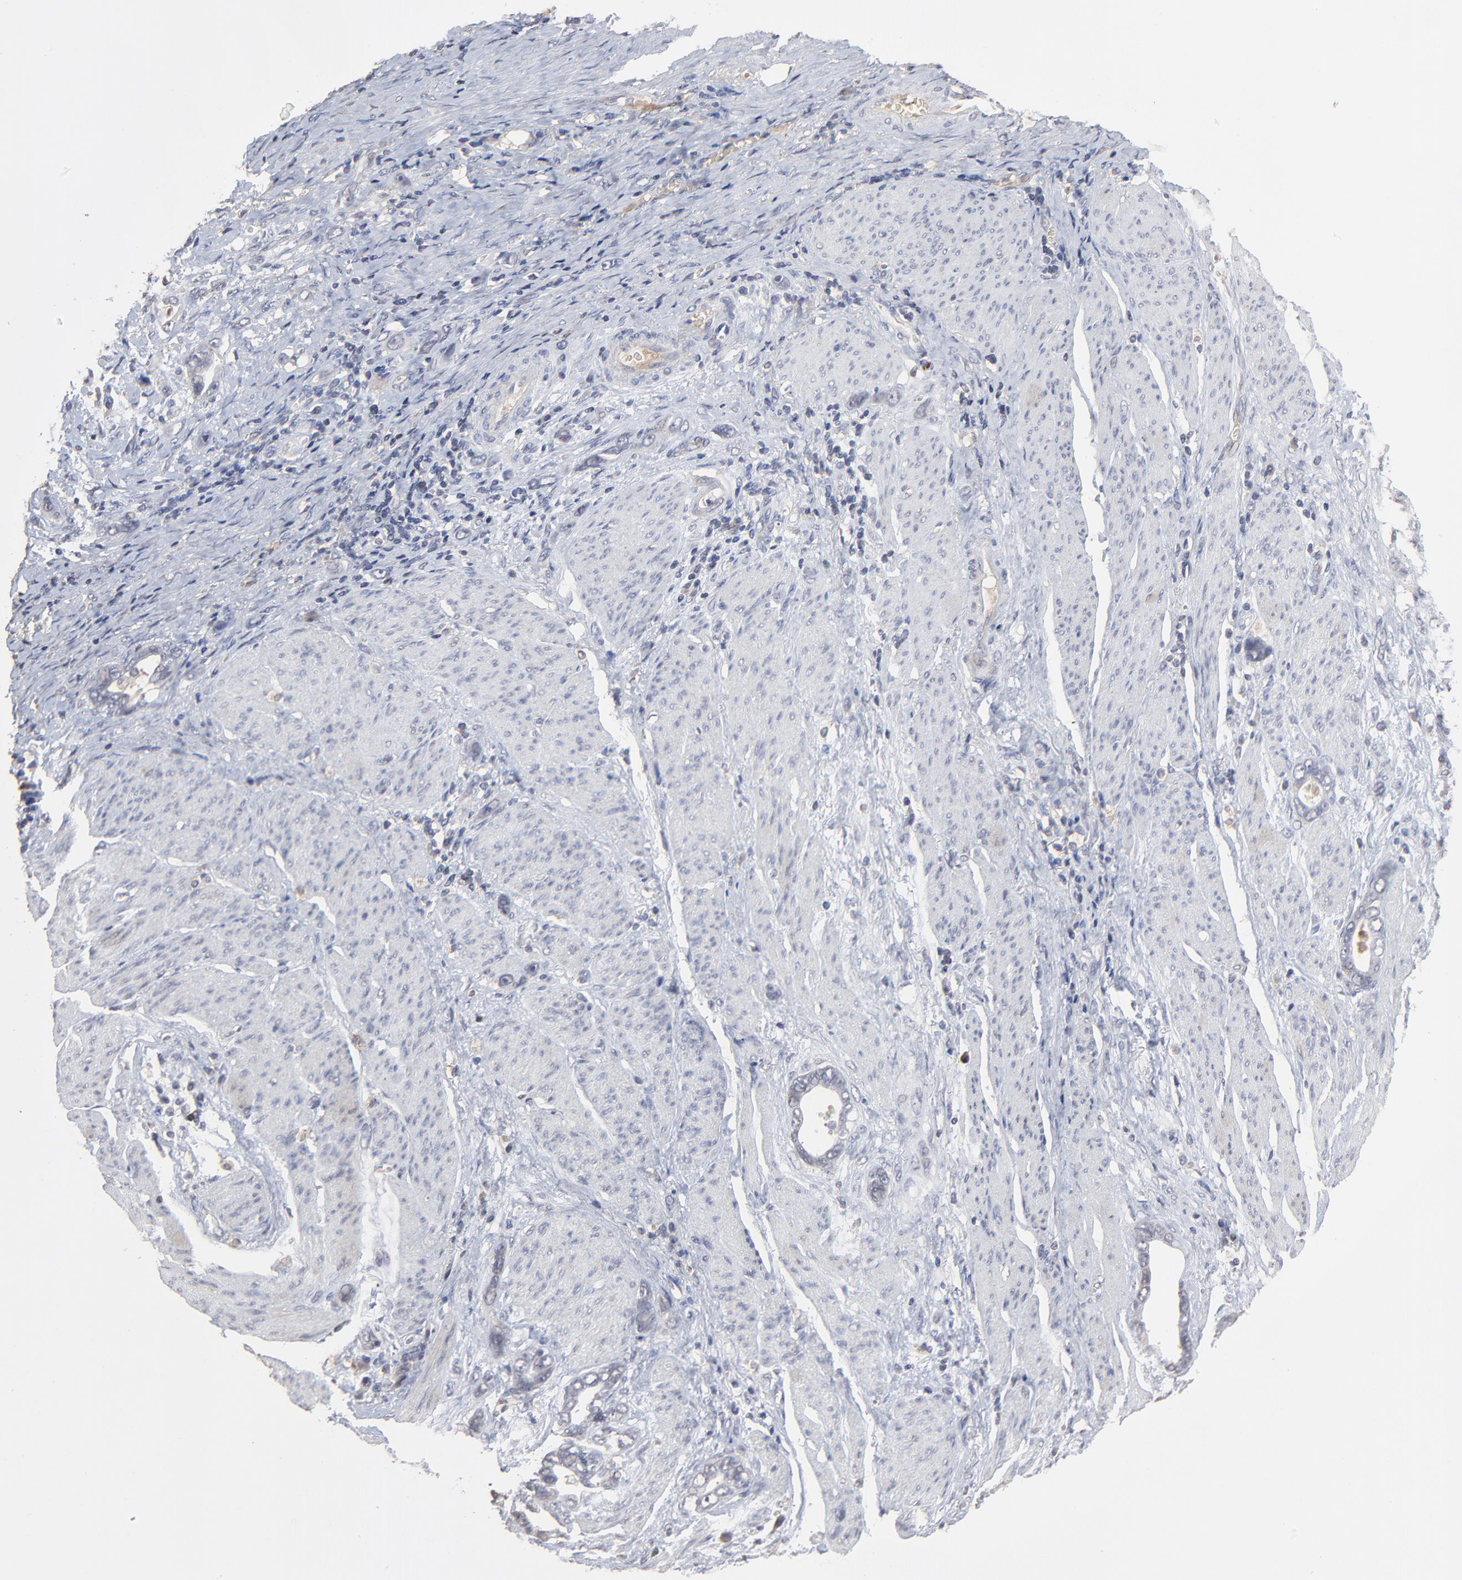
{"staining": {"intensity": "negative", "quantity": "none", "location": "none"}, "tissue": "stomach cancer", "cell_type": "Tumor cells", "image_type": "cancer", "snomed": [{"axis": "morphology", "description": "Adenocarcinoma, NOS"}, {"axis": "topography", "description": "Stomach"}], "caption": "Tumor cells are negative for protein expression in human stomach cancer.", "gene": "VPREB3", "patient": {"sex": "male", "age": 78}}